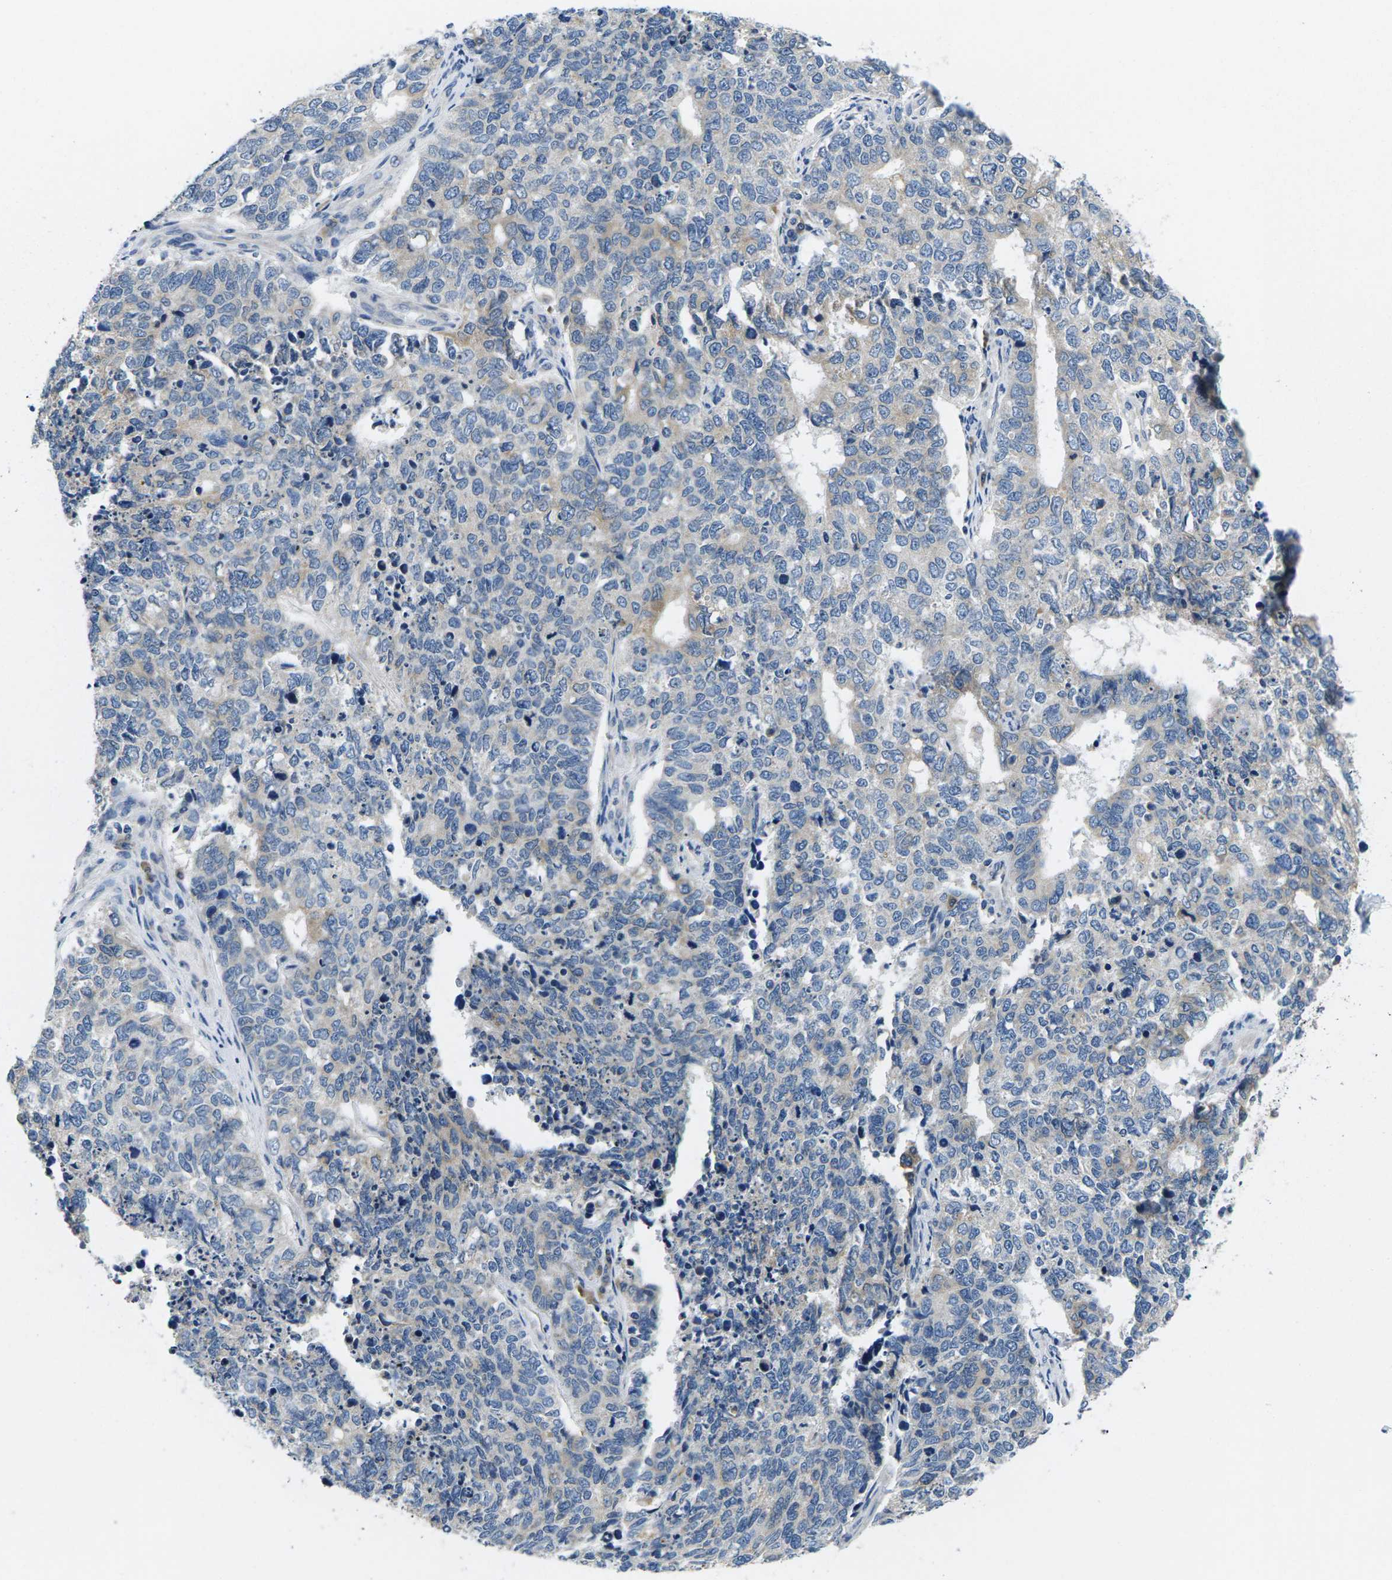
{"staining": {"intensity": "weak", "quantity": "25%-75%", "location": "cytoplasmic/membranous"}, "tissue": "cervical cancer", "cell_type": "Tumor cells", "image_type": "cancer", "snomed": [{"axis": "morphology", "description": "Squamous cell carcinoma, NOS"}, {"axis": "topography", "description": "Cervix"}], "caption": "IHC photomicrograph of human cervical cancer stained for a protein (brown), which shows low levels of weak cytoplasmic/membranous expression in approximately 25%-75% of tumor cells.", "gene": "ERGIC3", "patient": {"sex": "female", "age": 63}}